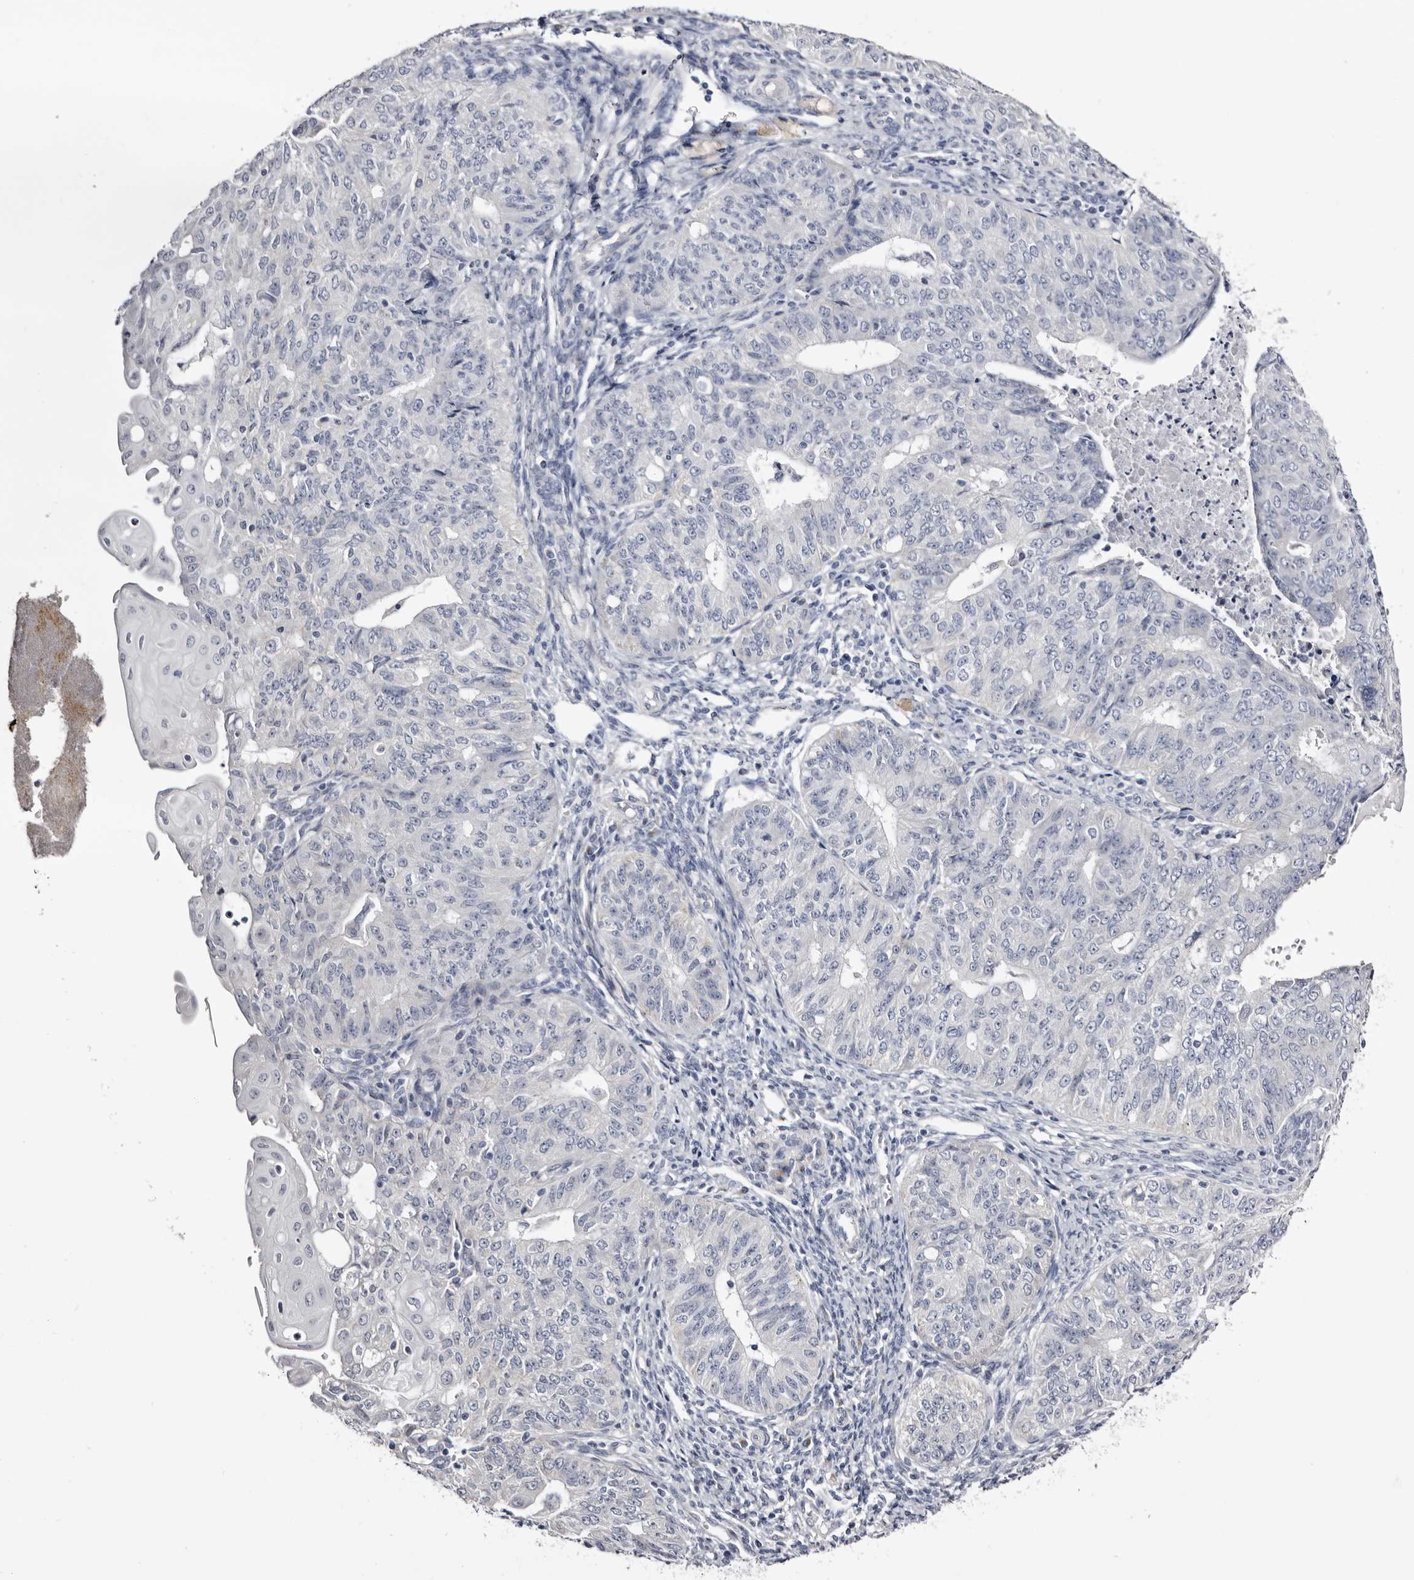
{"staining": {"intensity": "negative", "quantity": "none", "location": "none"}, "tissue": "endometrial cancer", "cell_type": "Tumor cells", "image_type": "cancer", "snomed": [{"axis": "morphology", "description": "Adenocarcinoma, NOS"}, {"axis": "topography", "description": "Endometrium"}], "caption": "This is an immunohistochemistry (IHC) micrograph of endometrial cancer. There is no expression in tumor cells.", "gene": "CASQ1", "patient": {"sex": "female", "age": 32}}